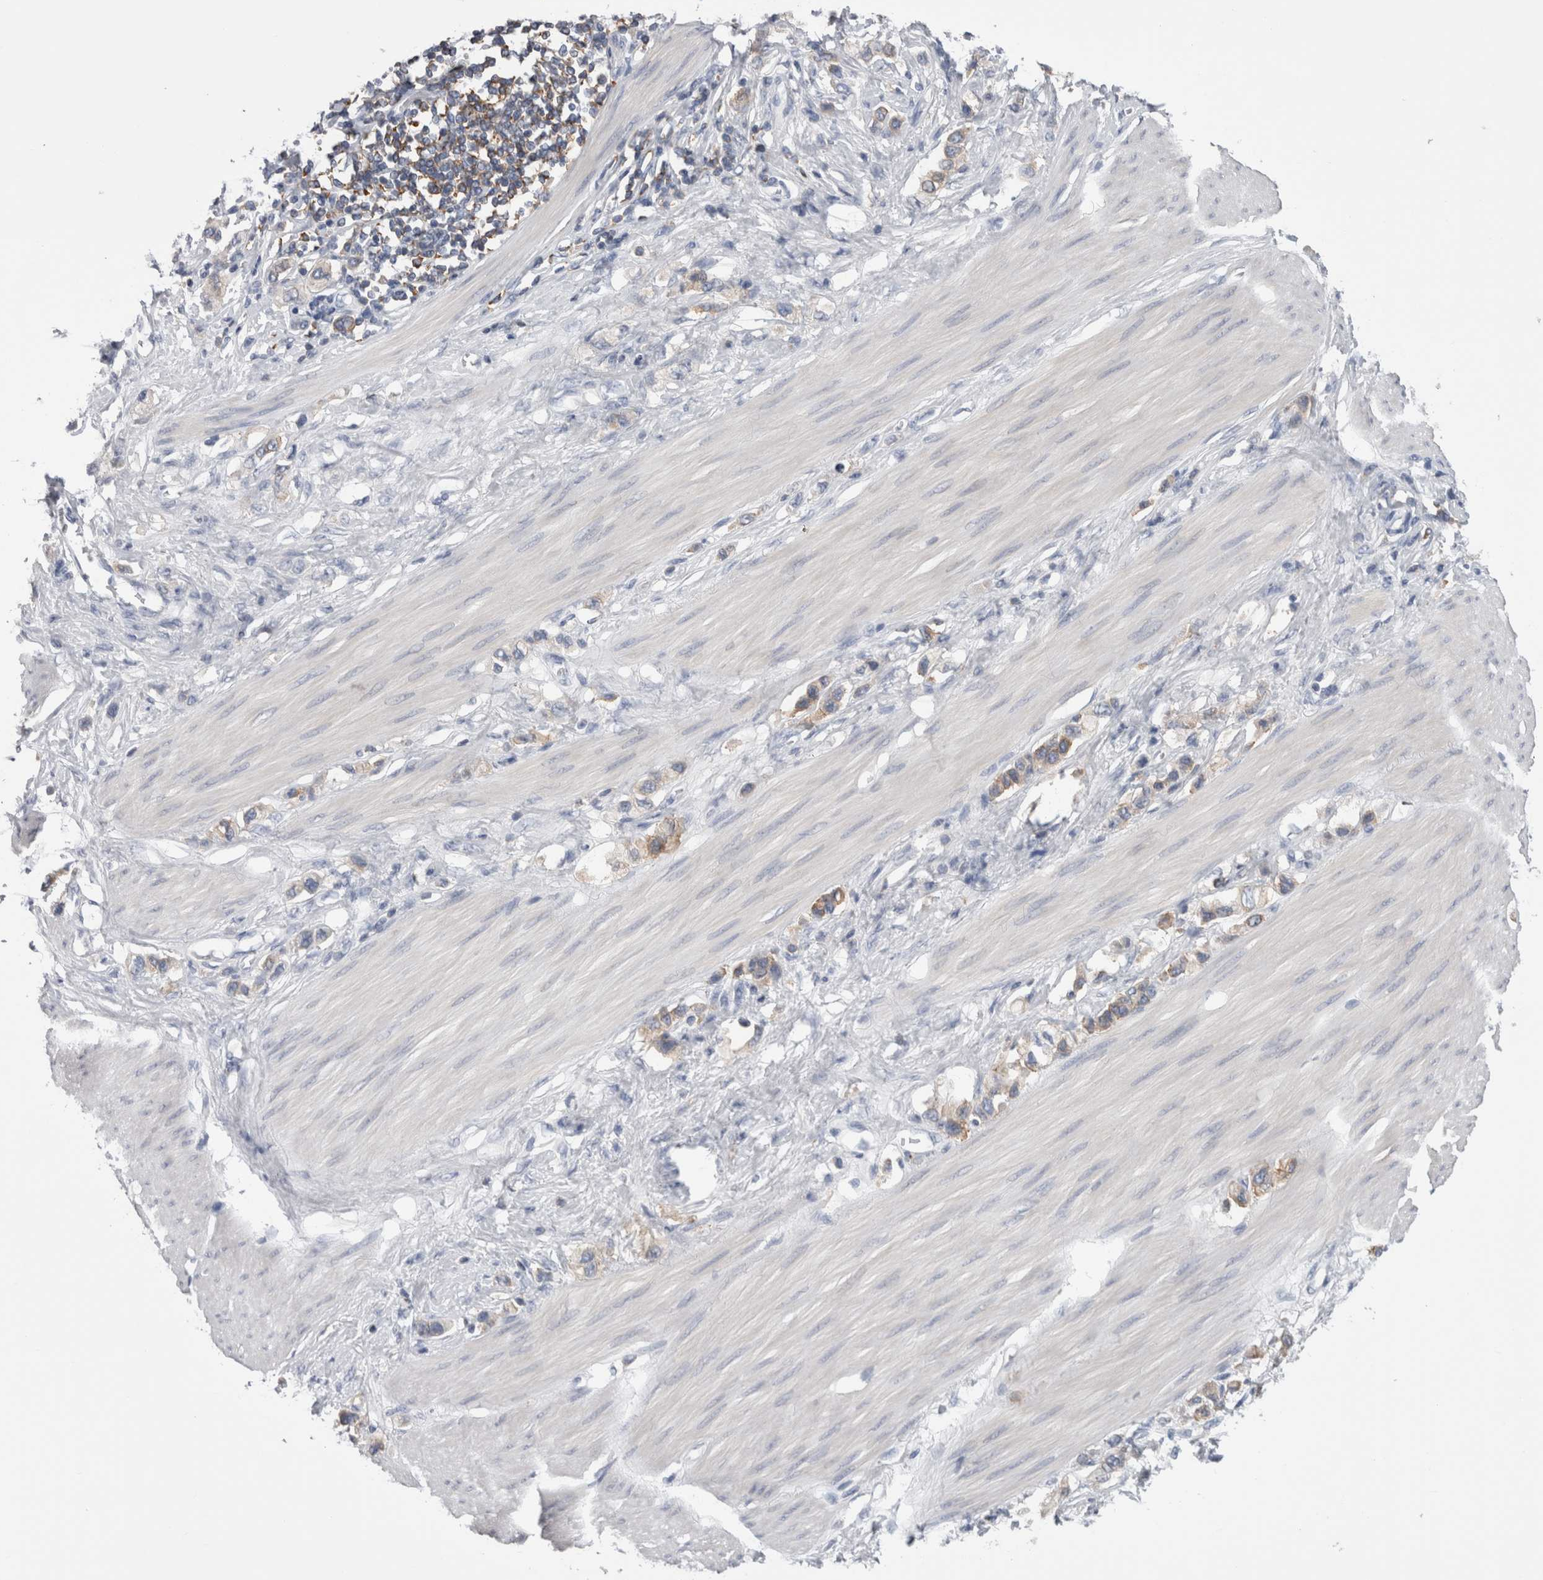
{"staining": {"intensity": "weak", "quantity": "25%-75%", "location": "cytoplasmic/membranous"}, "tissue": "stomach cancer", "cell_type": "Tumor cells", "image_type": "cancer", "snomed": [{"axis": "morphology", "description": "Adenocarcinoma, NOS"}, {"axis": "topography", "description": "Stomach"}], "caption": "Tumor cells demonstrate low levels of weak cytoplasmic/membranous positivity in about 25%-75% of cells in stomach adenocarcinoma. (brown staining indicates protein expression, while blue staining denotes nuclei).", "gene": "DCTN6", "patient": {"sex": "female", "age": 65}}